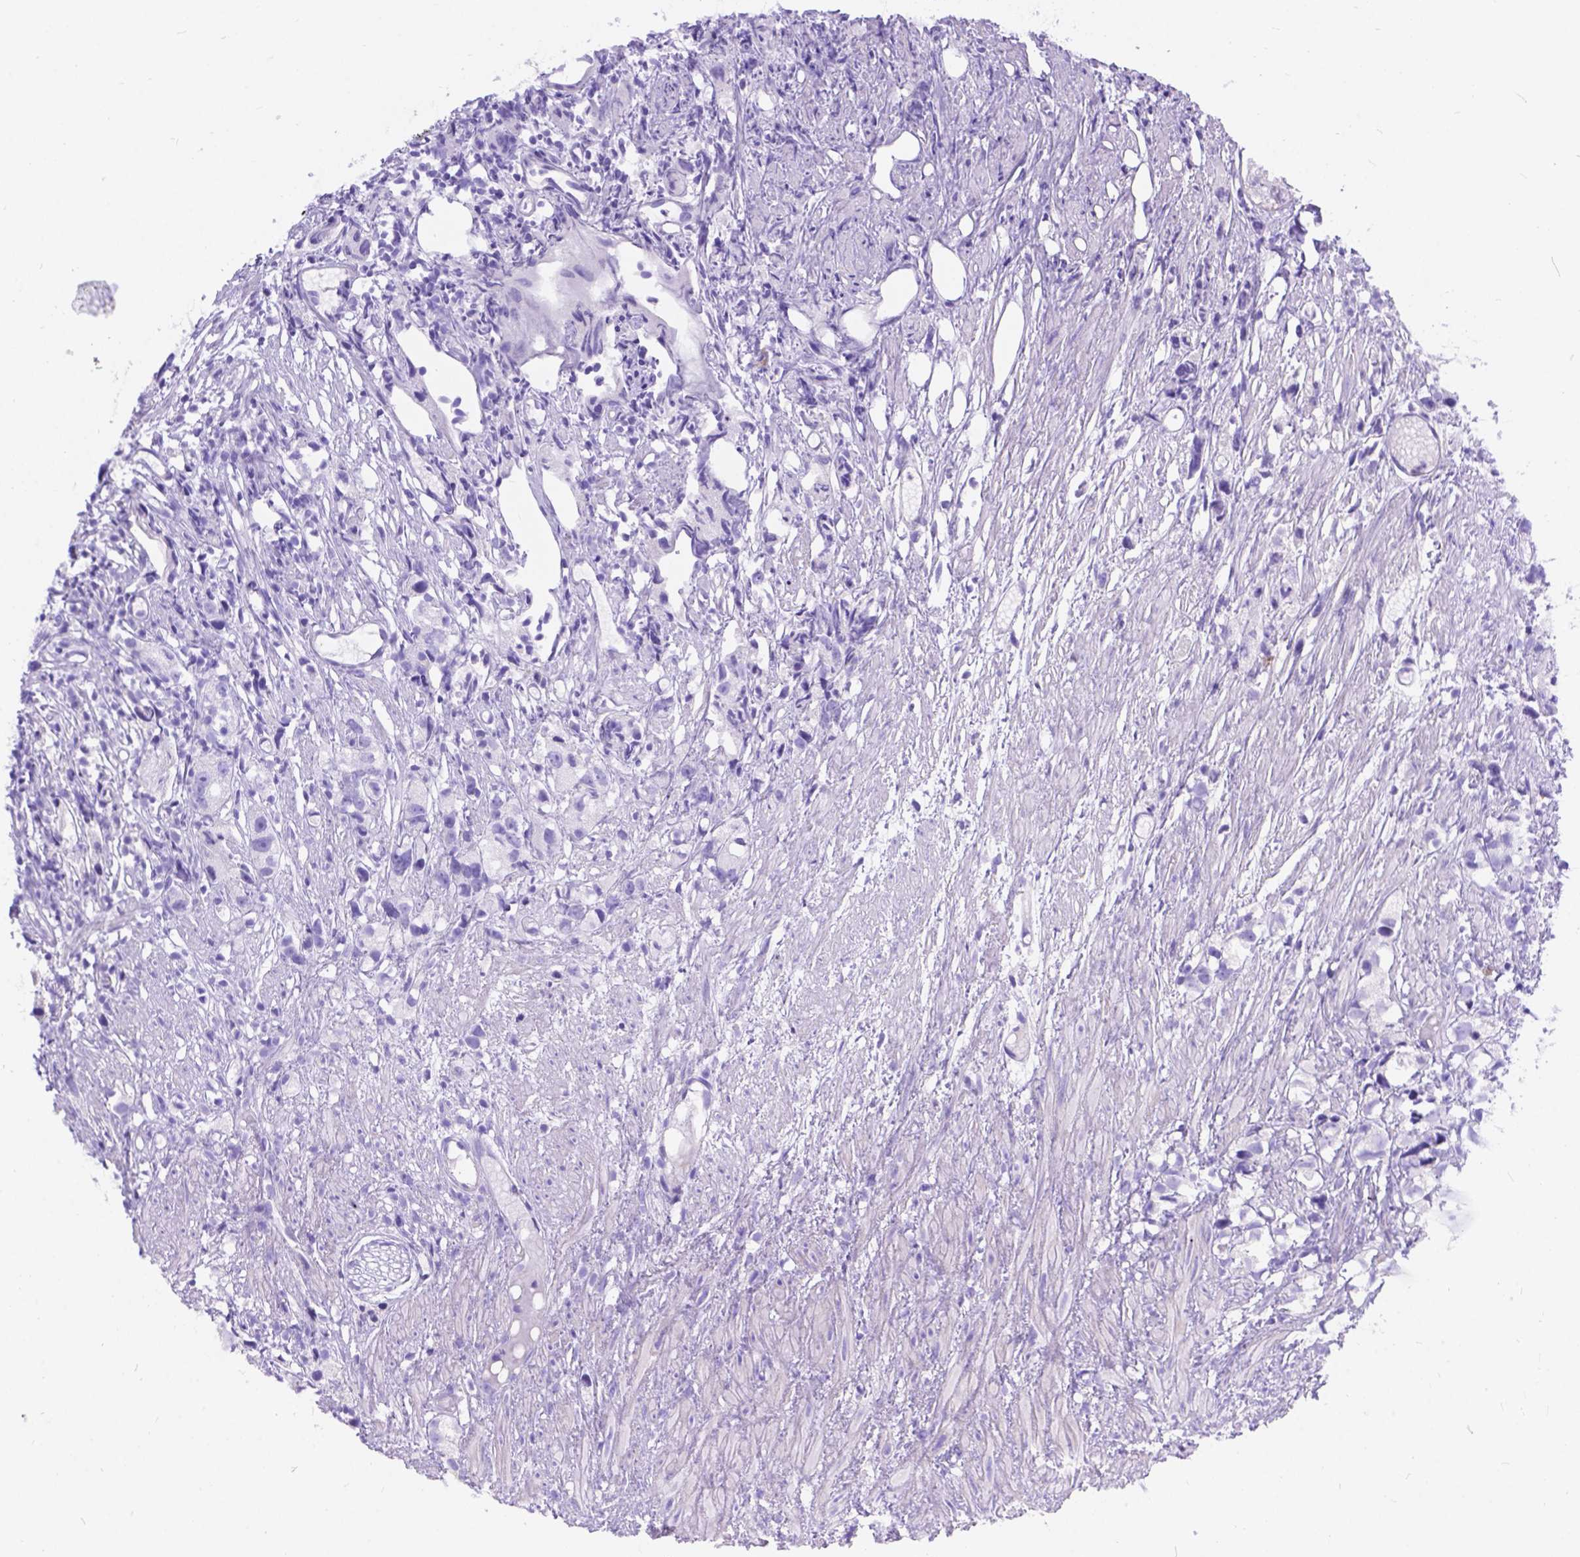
{"staining": {"intensity": "negative", "quantity": "none", "location": "none"}, "tissue": "prostate cancer", "cell_type": "Tumor cells", "image_type": "cancer", "snomed": [{"axis": "morphology", "description": "Adenocarcinoma, High grade"}, {"axis": "topography", "description": "Prostate"}], "caption": "This is an immunohistochemistry photomicrograph of human prostate adenocarcinoma (high-grade). There is no expression in tumor cells.", "gene": "KLHL10", "patient": {"sex": "male", "age": 68}}